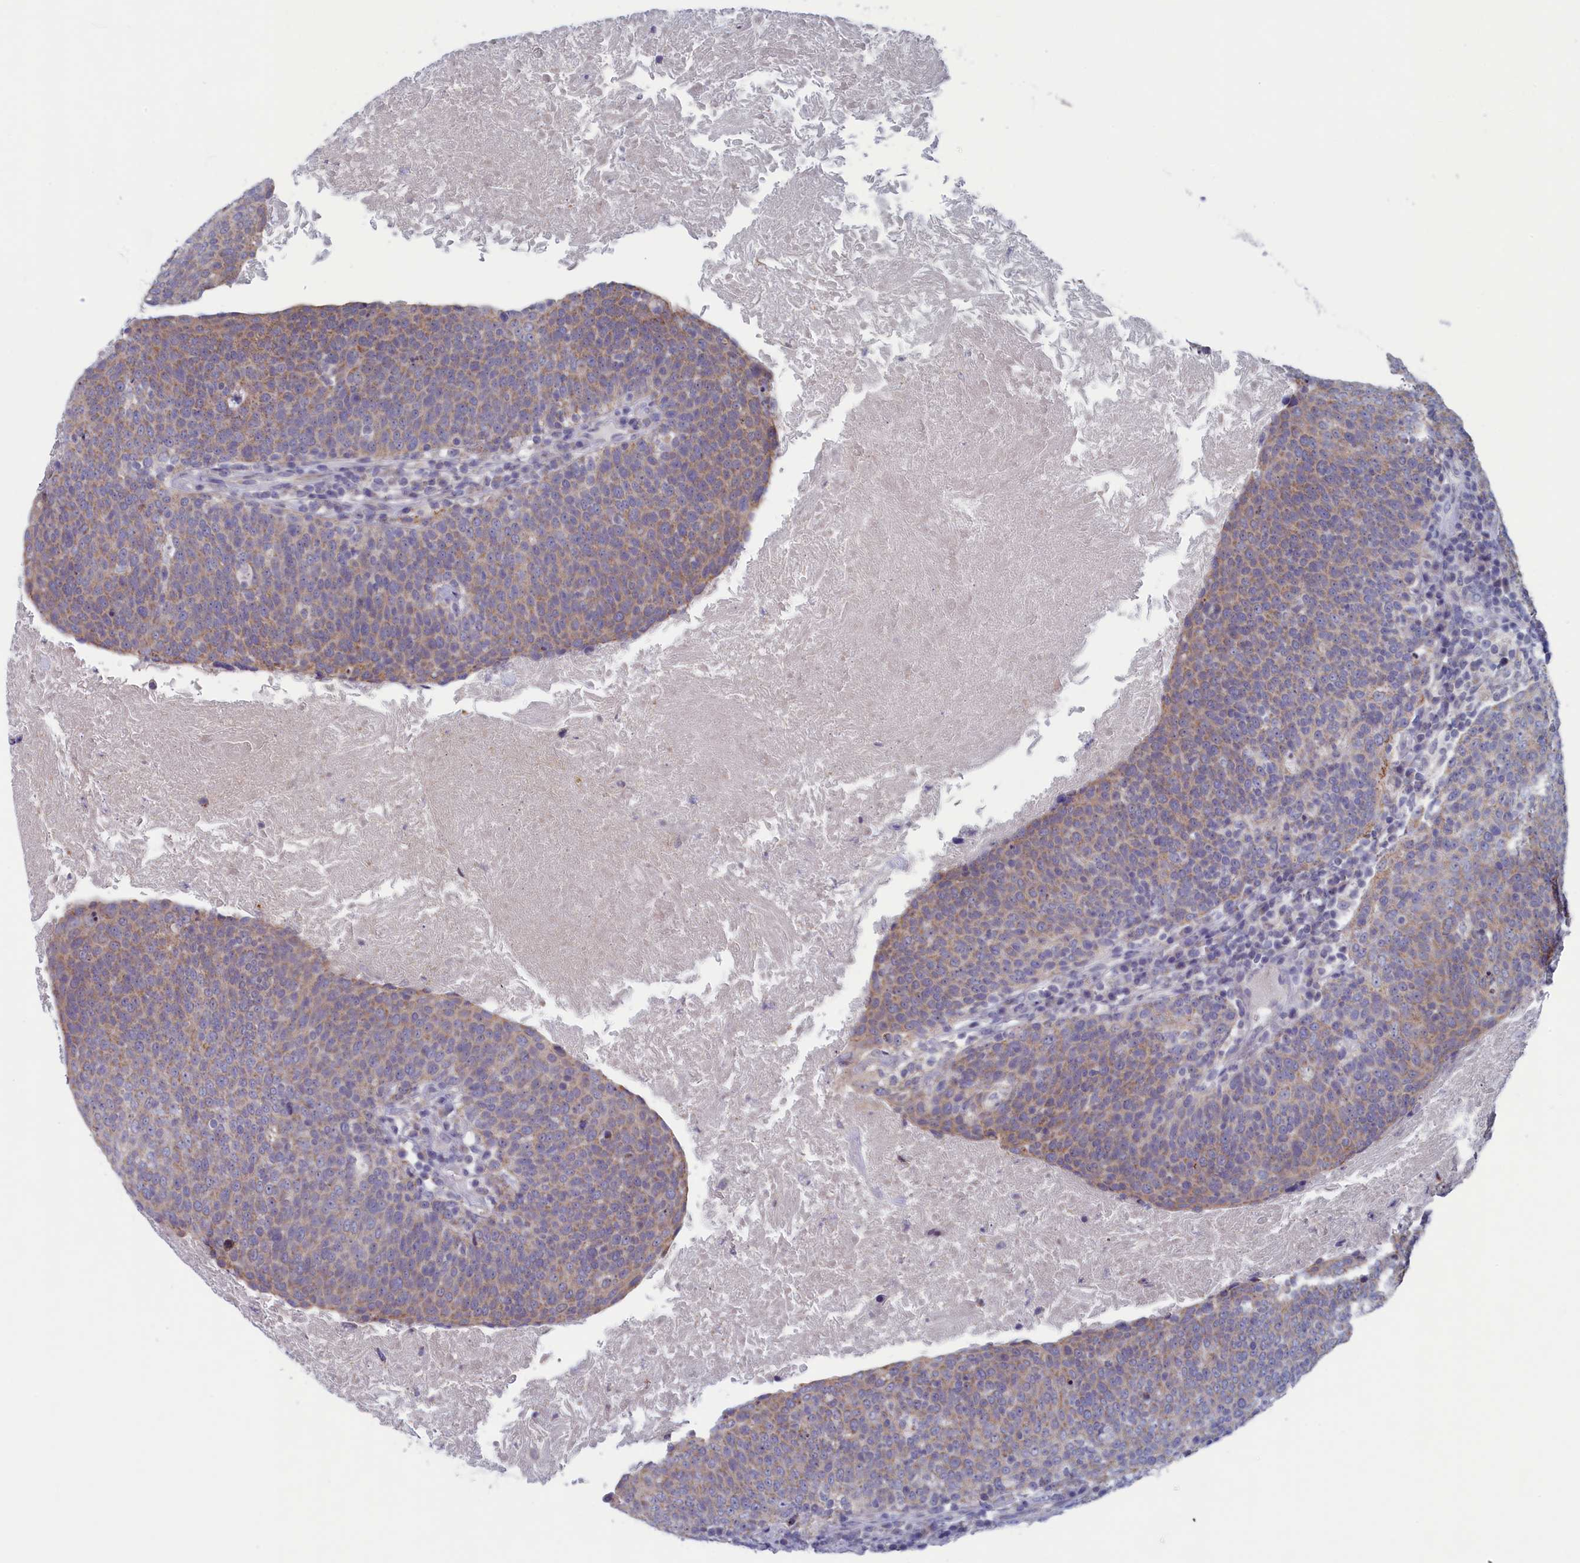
{"staining": {"intensity": "weak", "quantity": ">75%", "location": "cytoplasmic/membranous"}, "tissue": "head and neck cancer", "cell_type": "Tumor cells", "image_type": "cancer", "snomed": [{"axis": "morphology", "description": "Squamous cell carcinoma, NOS"}, {"axis": "morphology", "description": "Squamous cell carcinoma, metastatic, NOS"}, {"axis": "topography", "description": "Lymph node"}, {"axis": "topography", "description": "Head-Neck"}], "caption": "The photomicrograph shows immunohistochemical staining of head and neck squamous cell carcinoma. There is weak cytoplasmic/membranous expression is appreciated in approximately >75% of tumor cells. (brown staining indicates protein expression, while blue staining denotes nuclei).", "gene": "WDR76", "patient": {"sex": "male", "age": 62}}